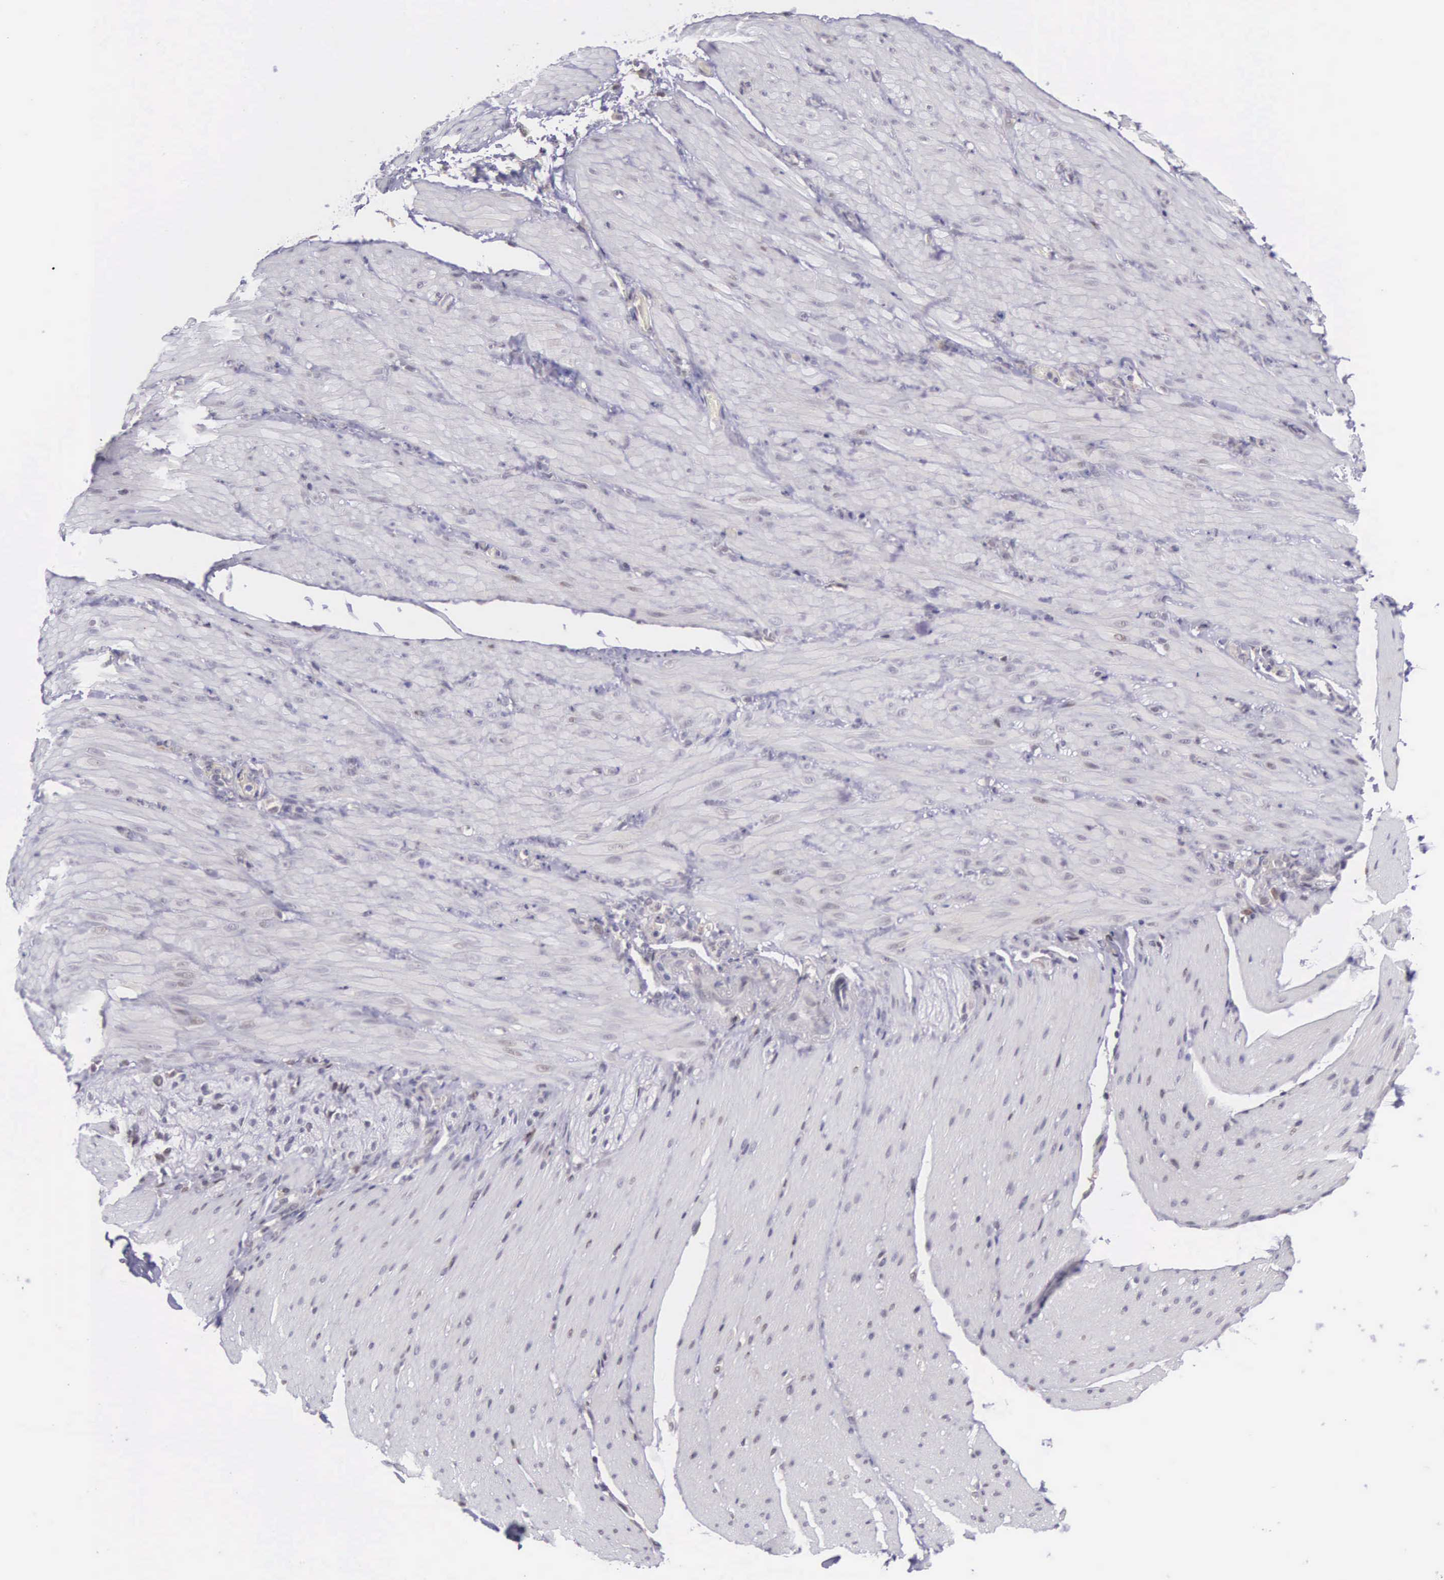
{"staining": {"intensity": "negative", "quantity": "none", "location": "none"}, "tissue": "smooth muscle", "cell_type": "Smooth muscle cells", "image_type": "normal", "snomed": [{"axis": "morphology", "description": "Normal tissue, NOS"}, {"axis": "topography", "description": "Duodenum"}], "caption": "This is a photomicrograph of immunohistochemistry staining of benign smooth muscle, which shows no positivity in smooth muscle cells. The staining is performed using DAB (3,3'-diaminobenzidine) brown chromogen with nuclei counter-stained in using hematoxylin.", "gene": "SLC25A21", "patient": {"sex": "male", "age": 63}}